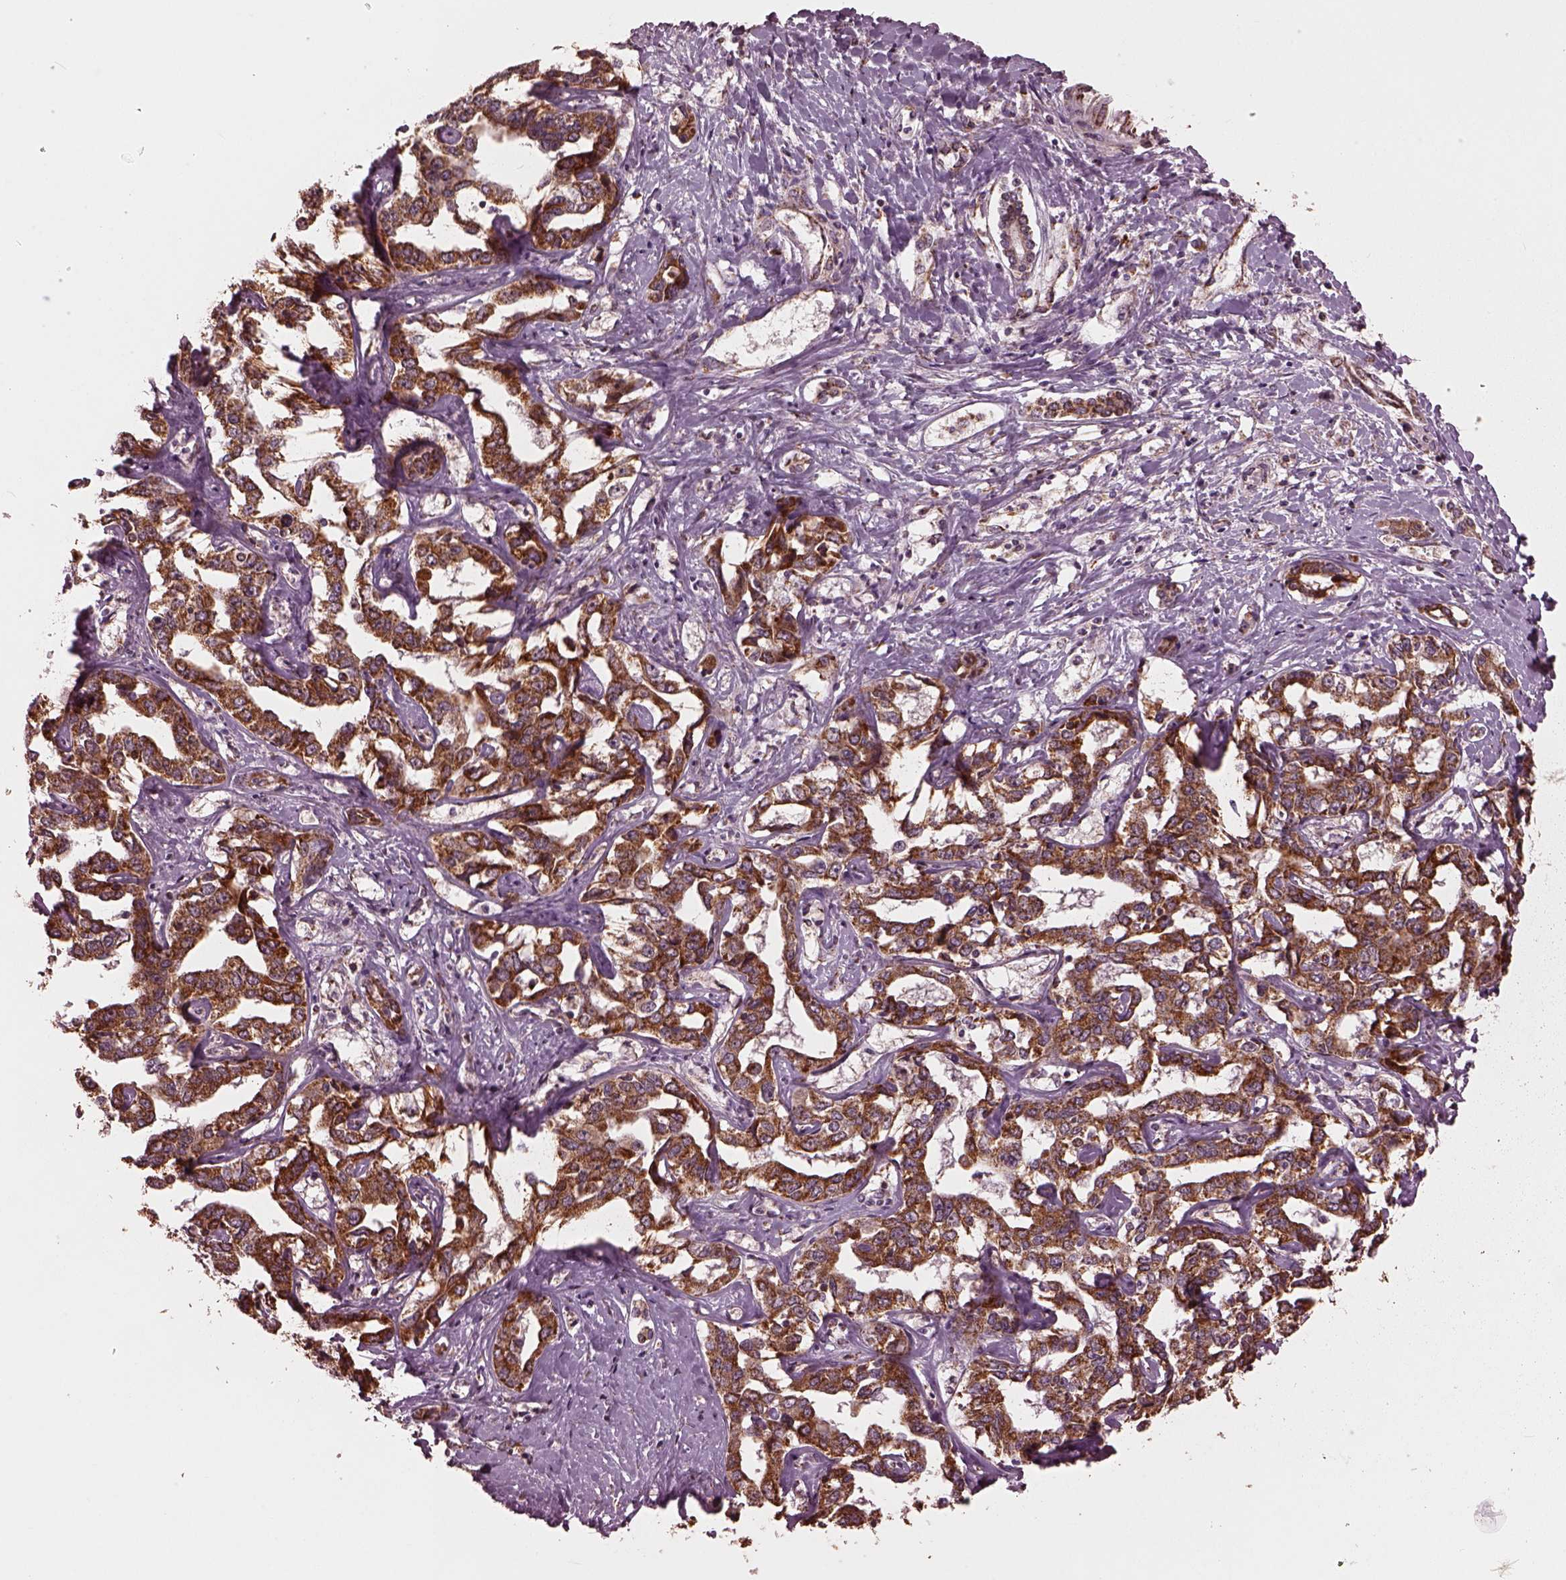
{"staining": {"intensity": "strong", "quantity": ">75%", "location": "cytoplasmic/membranous"}, "tissue": "liver cancer", "cell_type": "Tumor cells", "image_type": "cancer", "snomed": [{"axis": "morphology", "description": "Cholangiocarcinoma"}, {"axis": "topography", "description": "Liver"}], "caption": "Liver cancer was stained to show a protein in brown. There is high levels of strong cytoplasmic/membranous positivity in approximately >75% of tumor cells. The protein of interest is shown in brown color, while the nuclei are stained blue.", "gene": "NDUFB10", "patient": {"sex": "male", "age": 59}}